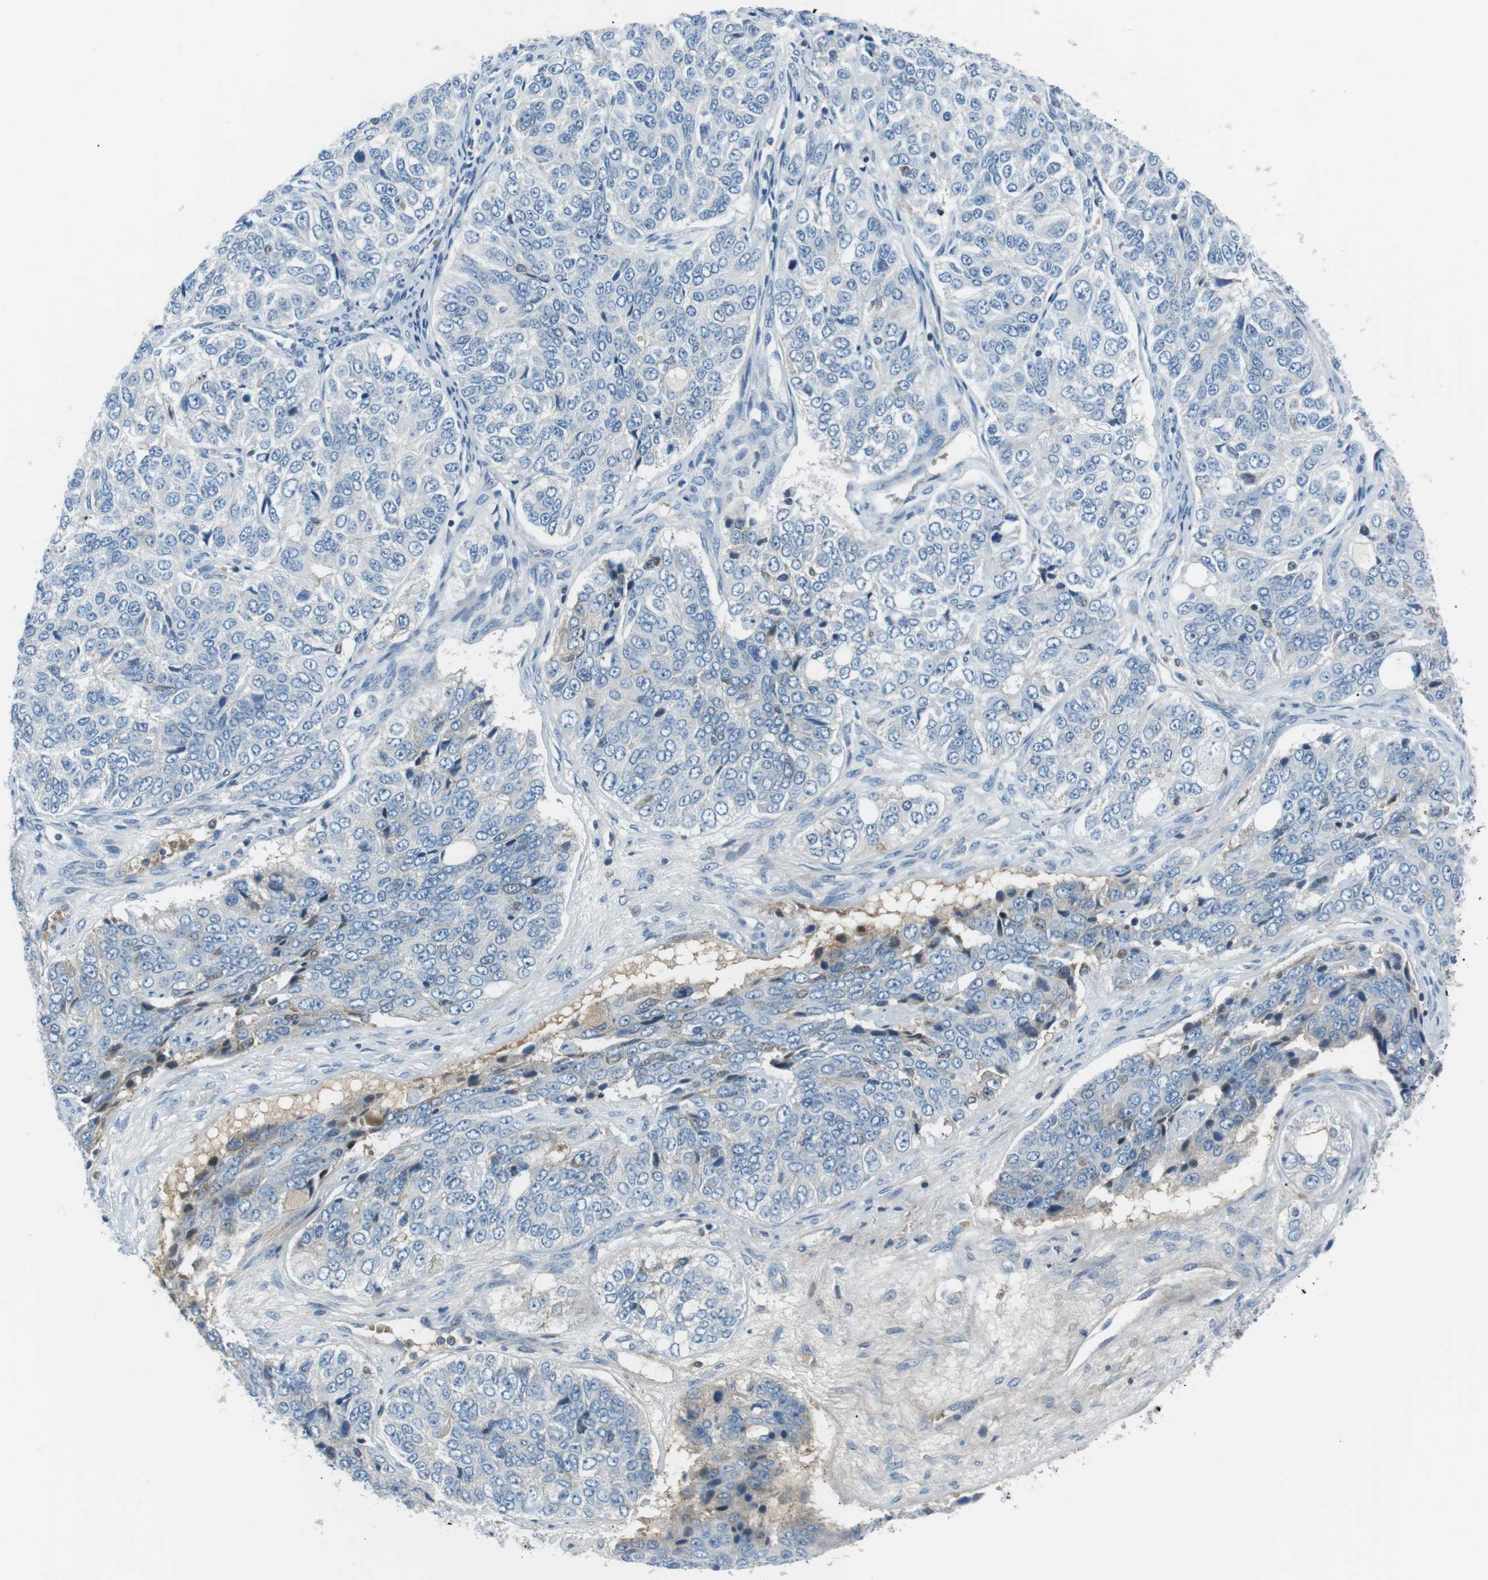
{"staining": {"intensity": "negative", "quantity": "none", "location": "none"}, "tissue": "ovarian cancer", "cell_type": "Tumor cells", "image_type": "cancer", "snomed": [{"axis": "morphology", "description": "Carcinoma, endometroid"}, {"axis": "topography", "description": "Ovary"}], "caption": "Tumor cells are negative for brown protein staining in ovarian endometroid carcinoma.", "gene": "ARVCF", "patient": {"sex": "female", "age": 51}}